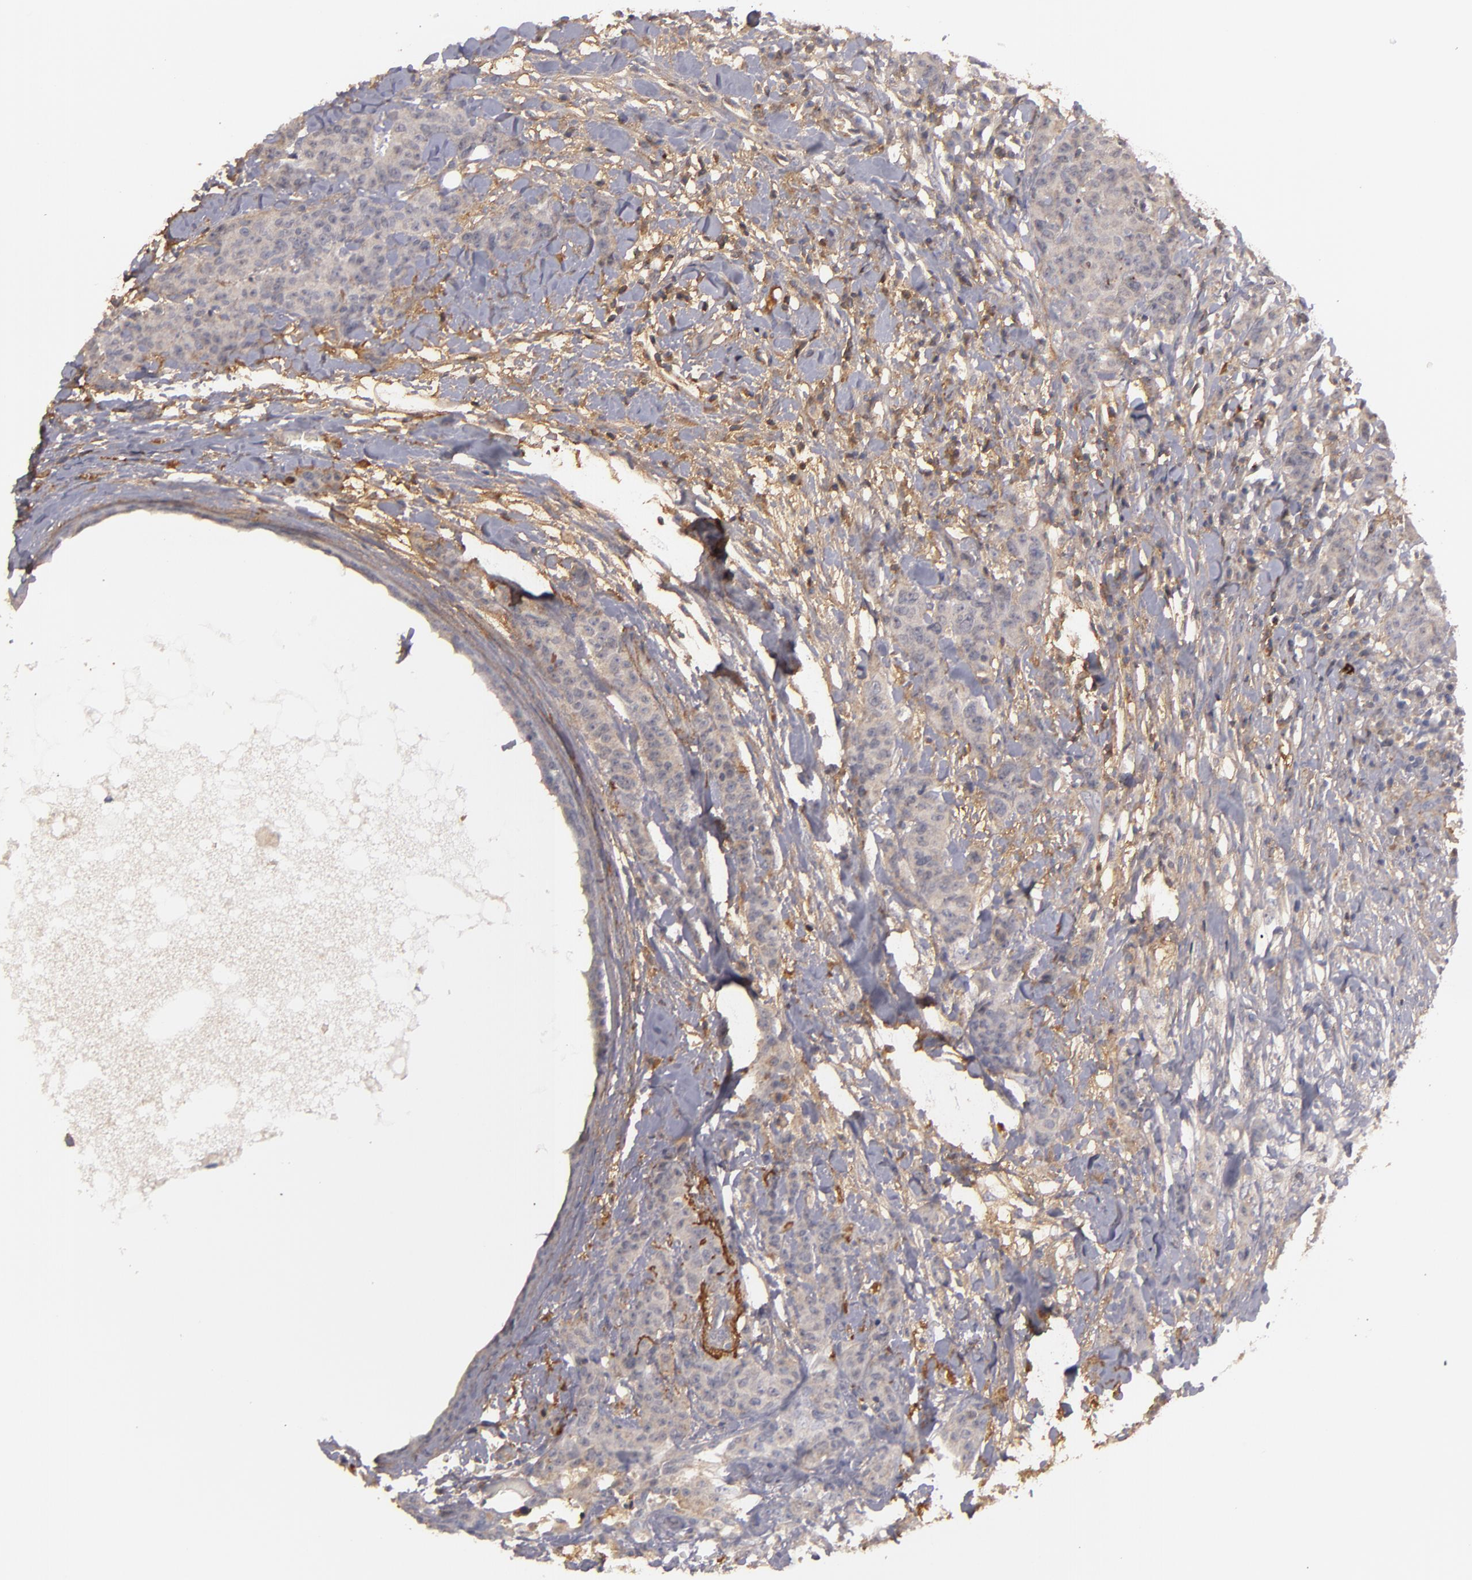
{"staining": {"intensity": "moderate", "quantity": ">75%", "location": "cytoplasmic/membranous"}, "tissue": "breast cancer", "cell_type": "Tumor cells", "image_type": "cancer", "snomed": [{"axis": "morphology", "description": "Duct carcinoma"}, {"axis": "topography", "description": "Breast"}], "caption": "The histopathology image reveals staining of invasive ductal carcinoma (breast), revealing moderate cytoplasmic/membranous protein positivity (brown color) within tumor cells.", "gene": "MBL2", "patient": {"sex": "female", "age": 40}}